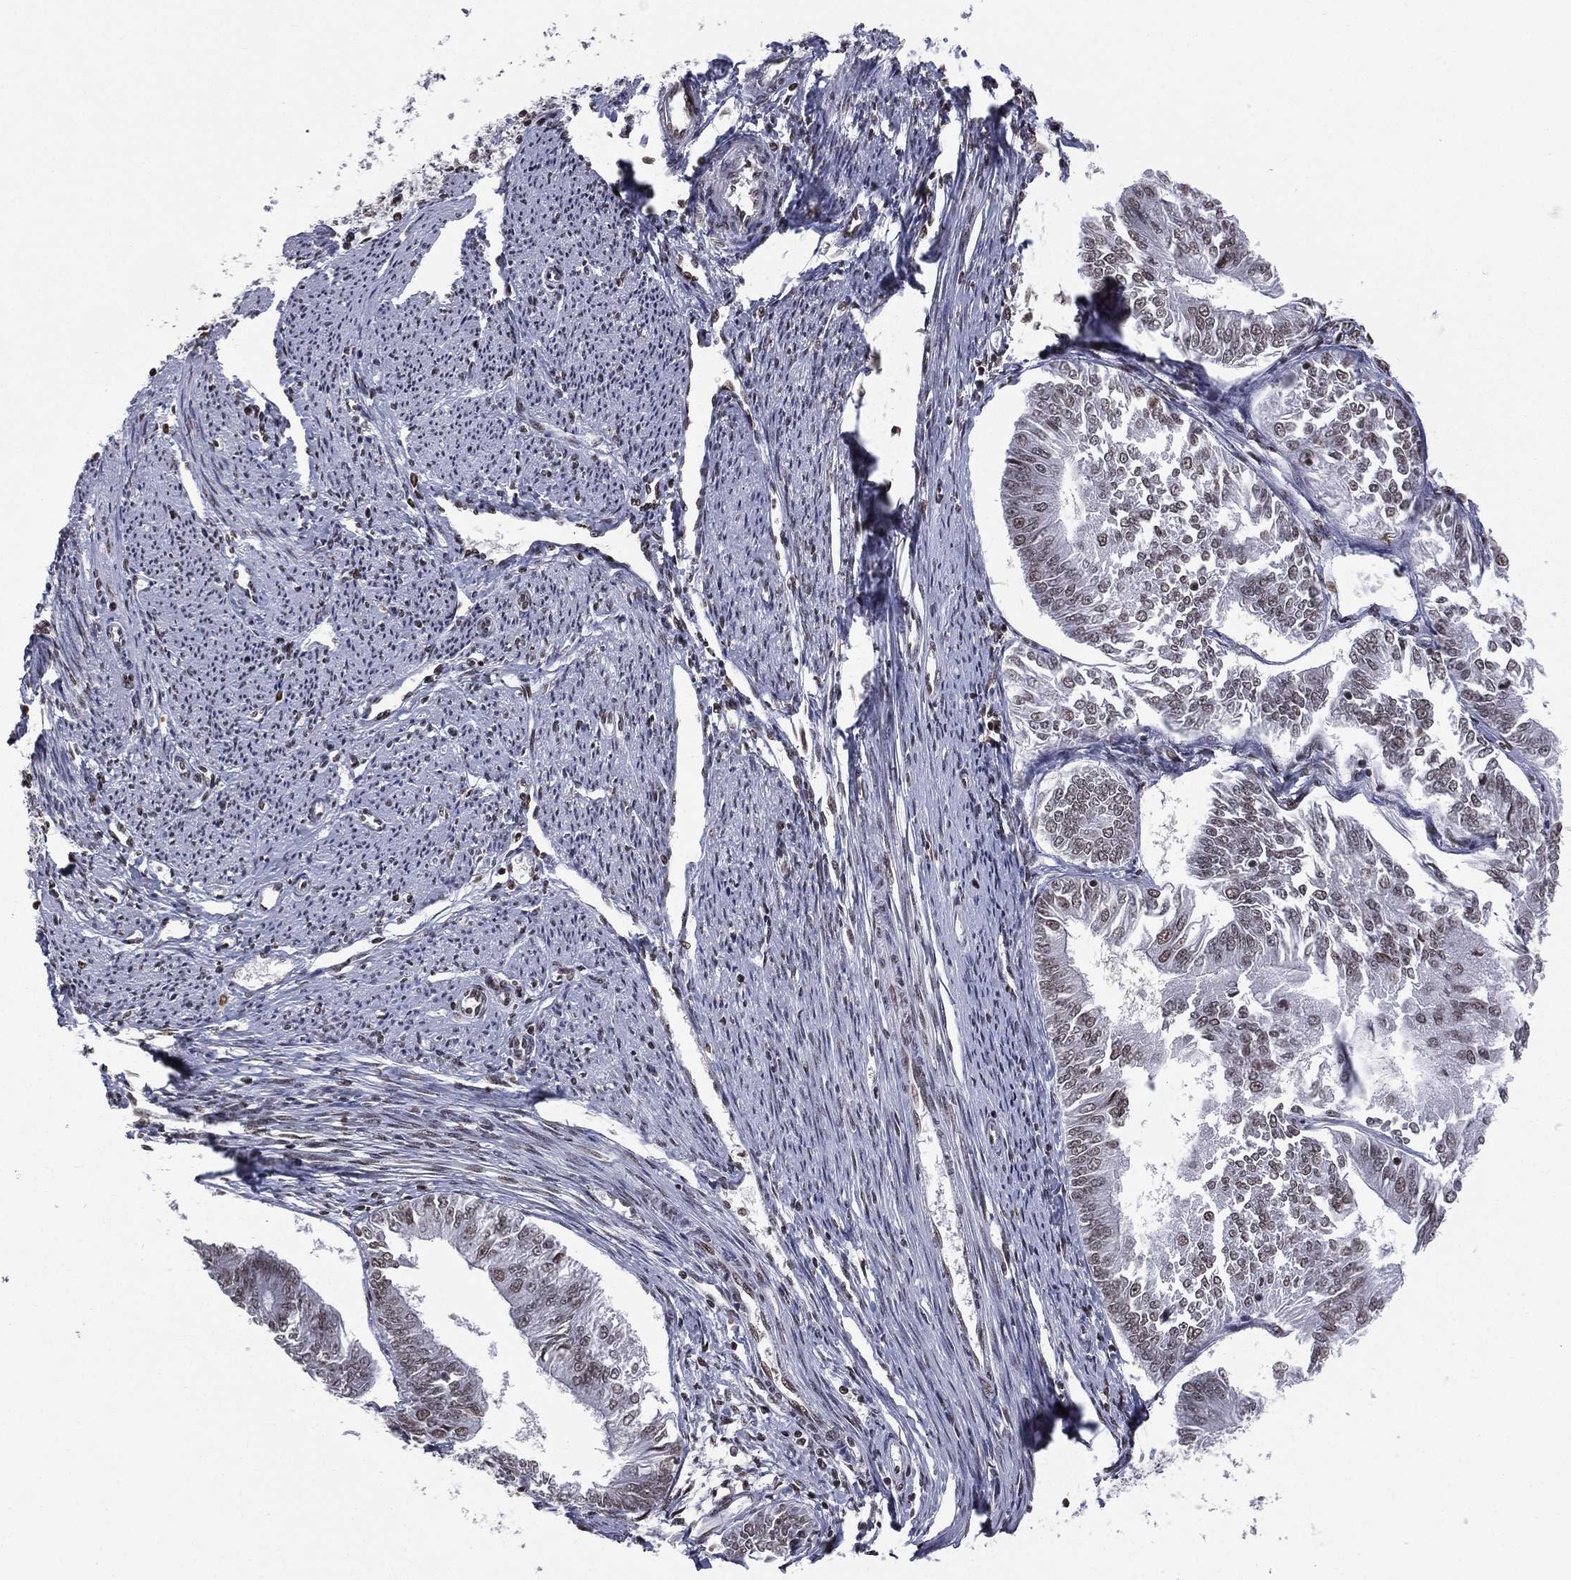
{"staining": {"intensity": "weak", "quantity": "25%-75%", "location": "nuclear"}, "tissue": "endometrial cancer", "cell_type": "Tumor cells", "image_type": "cancer", "snomed": [{"axis": "morphology", "description": "Adenocarcinoma, NOS"}, {"axis": "topography", "description": "Endometrium"}], "caption": "Immunohistochemistry (IHC) histopathology image of neoplastic tissue: endometrial cancer (adenocarcinoma) stained using IHC displays low levels of weak protein expression localized specifically in the nuclear of tumor cells, appearing as a nuclear brown color.", "gene": "RFX7", "patient": {"sex": "female", "age": 58}}